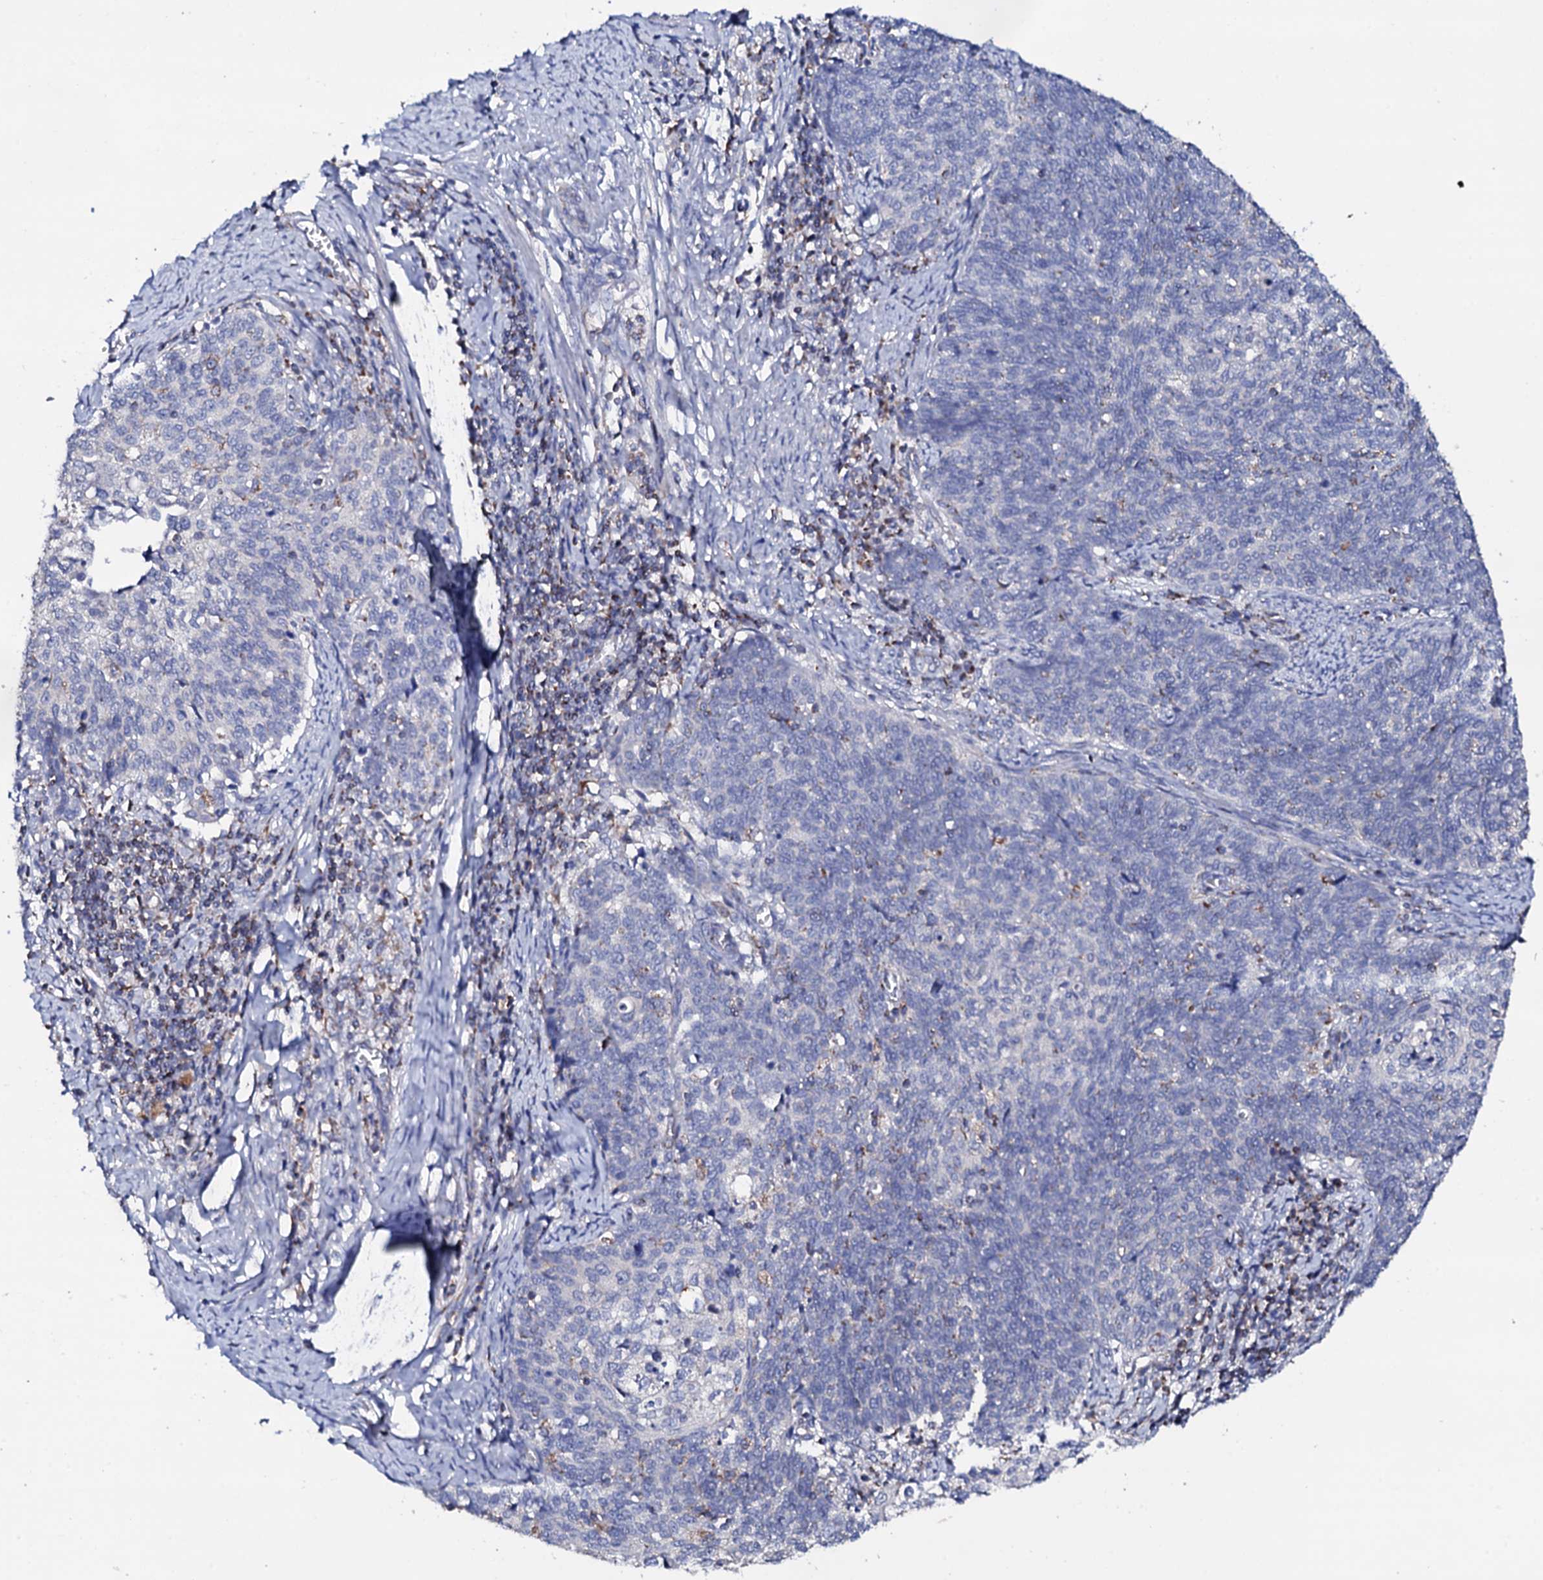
{"staining": {"intensity": "negative", "quantity": "none", "location": "none"}, "tissue": "cervical cancer", "cell_type": "Tumor cells", "image_type": "cancer", "snomed": [{"axis": "morphology", "description": "Squamous cell carcinoma, NOS"}, {"axis": "topography", "description": "Cervix"}], "caption": "The image exhibits no staining of tumor cells in cervical cancer (squamous cell carcinoma).", "gene": "TCAF2", "patient": {"sex": "female", "age": 39}}